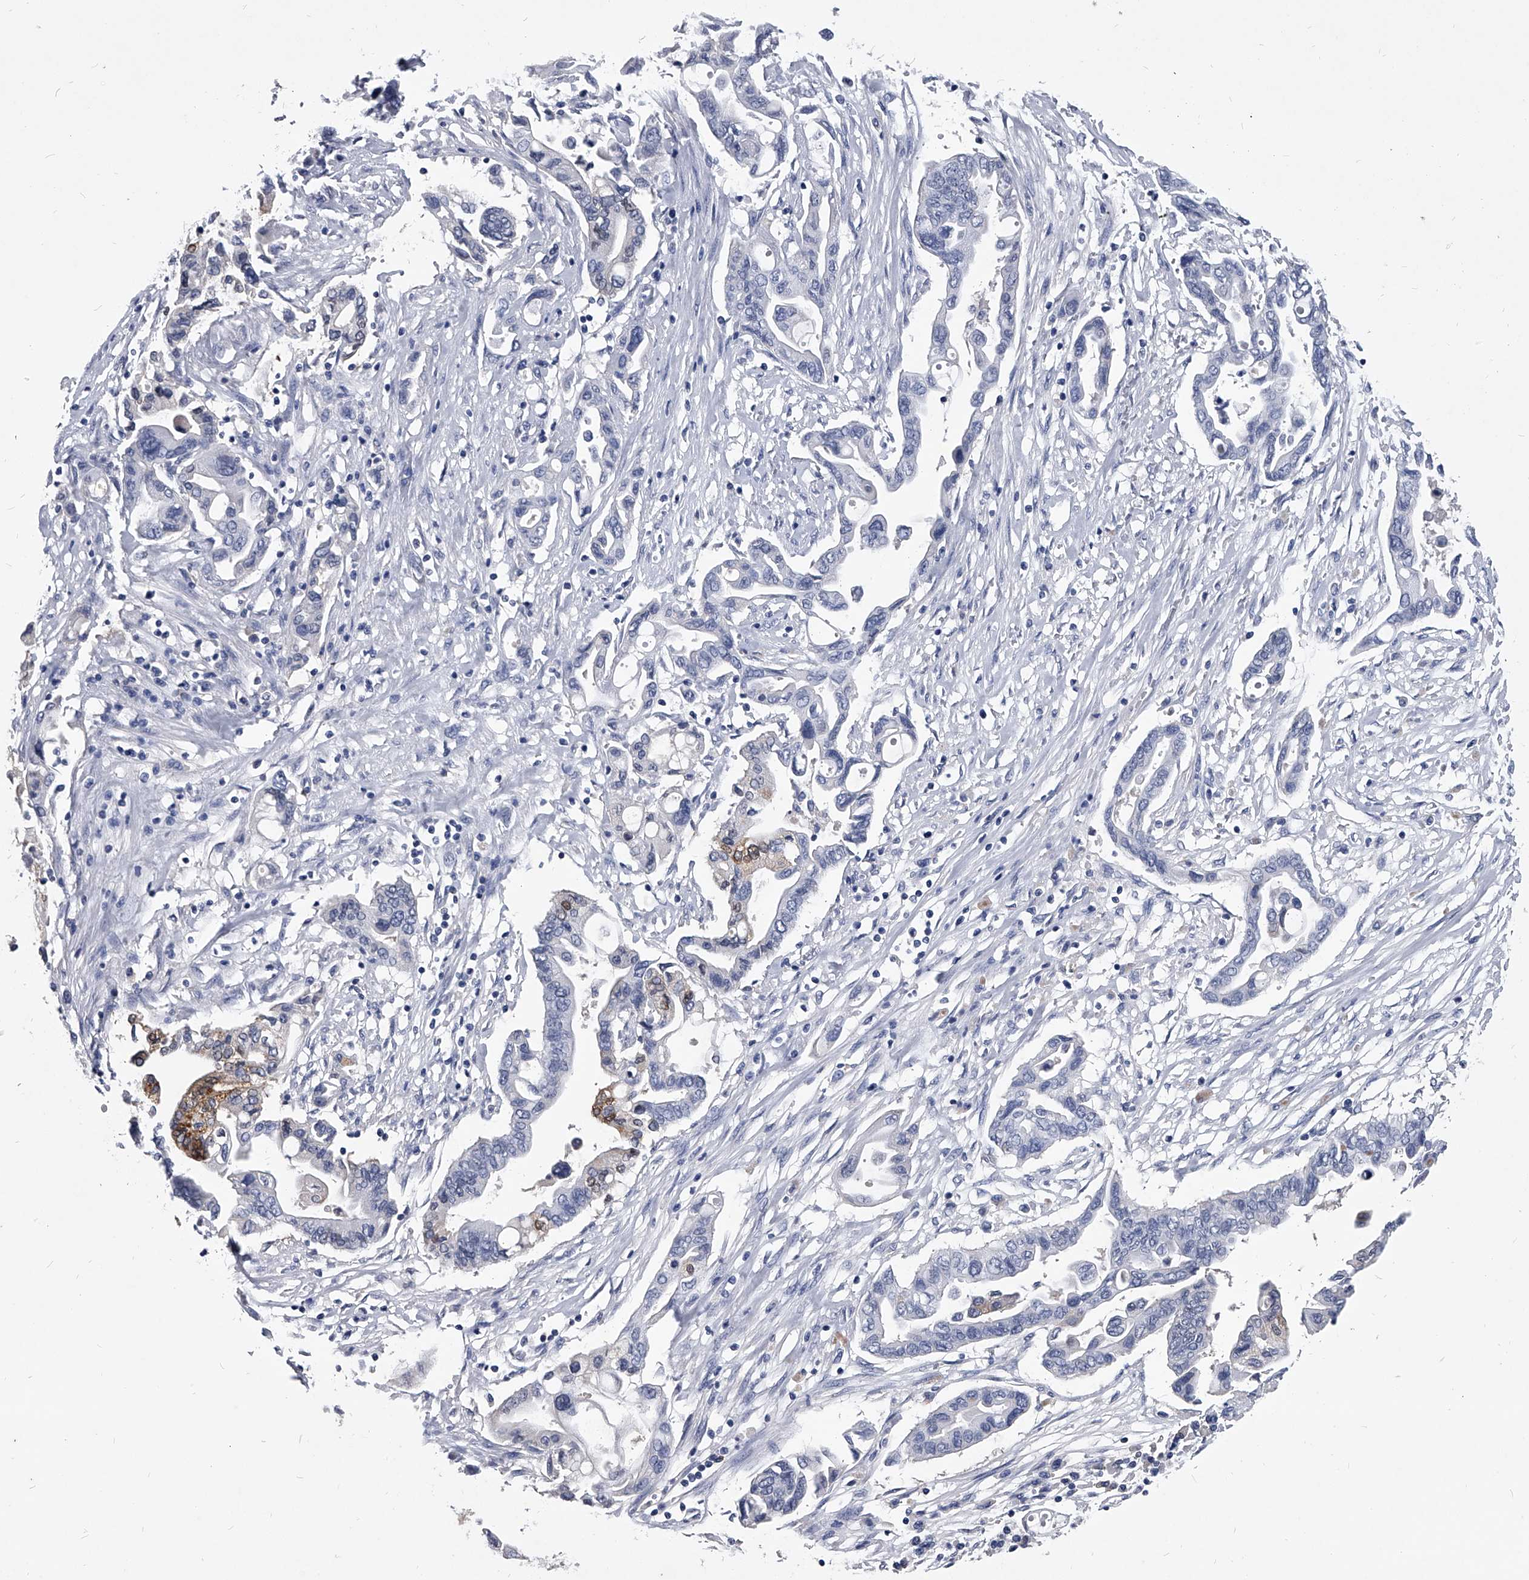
{"staining": {"intensity": "negative", "quantity": "none", "location": "none"}, "tissue": "pancreatic cancer", "cell_type": "Tumor cells", "image_type": "cancer", "snomed": [{"axis": "morphology", "description": "Adenocarcinoma, NOS"}, {"axis": "topography", "description": "Pancreas"}], "caption": "High power microscopy photomicrograph of an immunohistochemistry (IHC) histopathology image of pancreatic cancer, revealing no significant staining in tumor cells.", "gene": "BCAS1", "patient": {"sex": "female", "age": 57}}